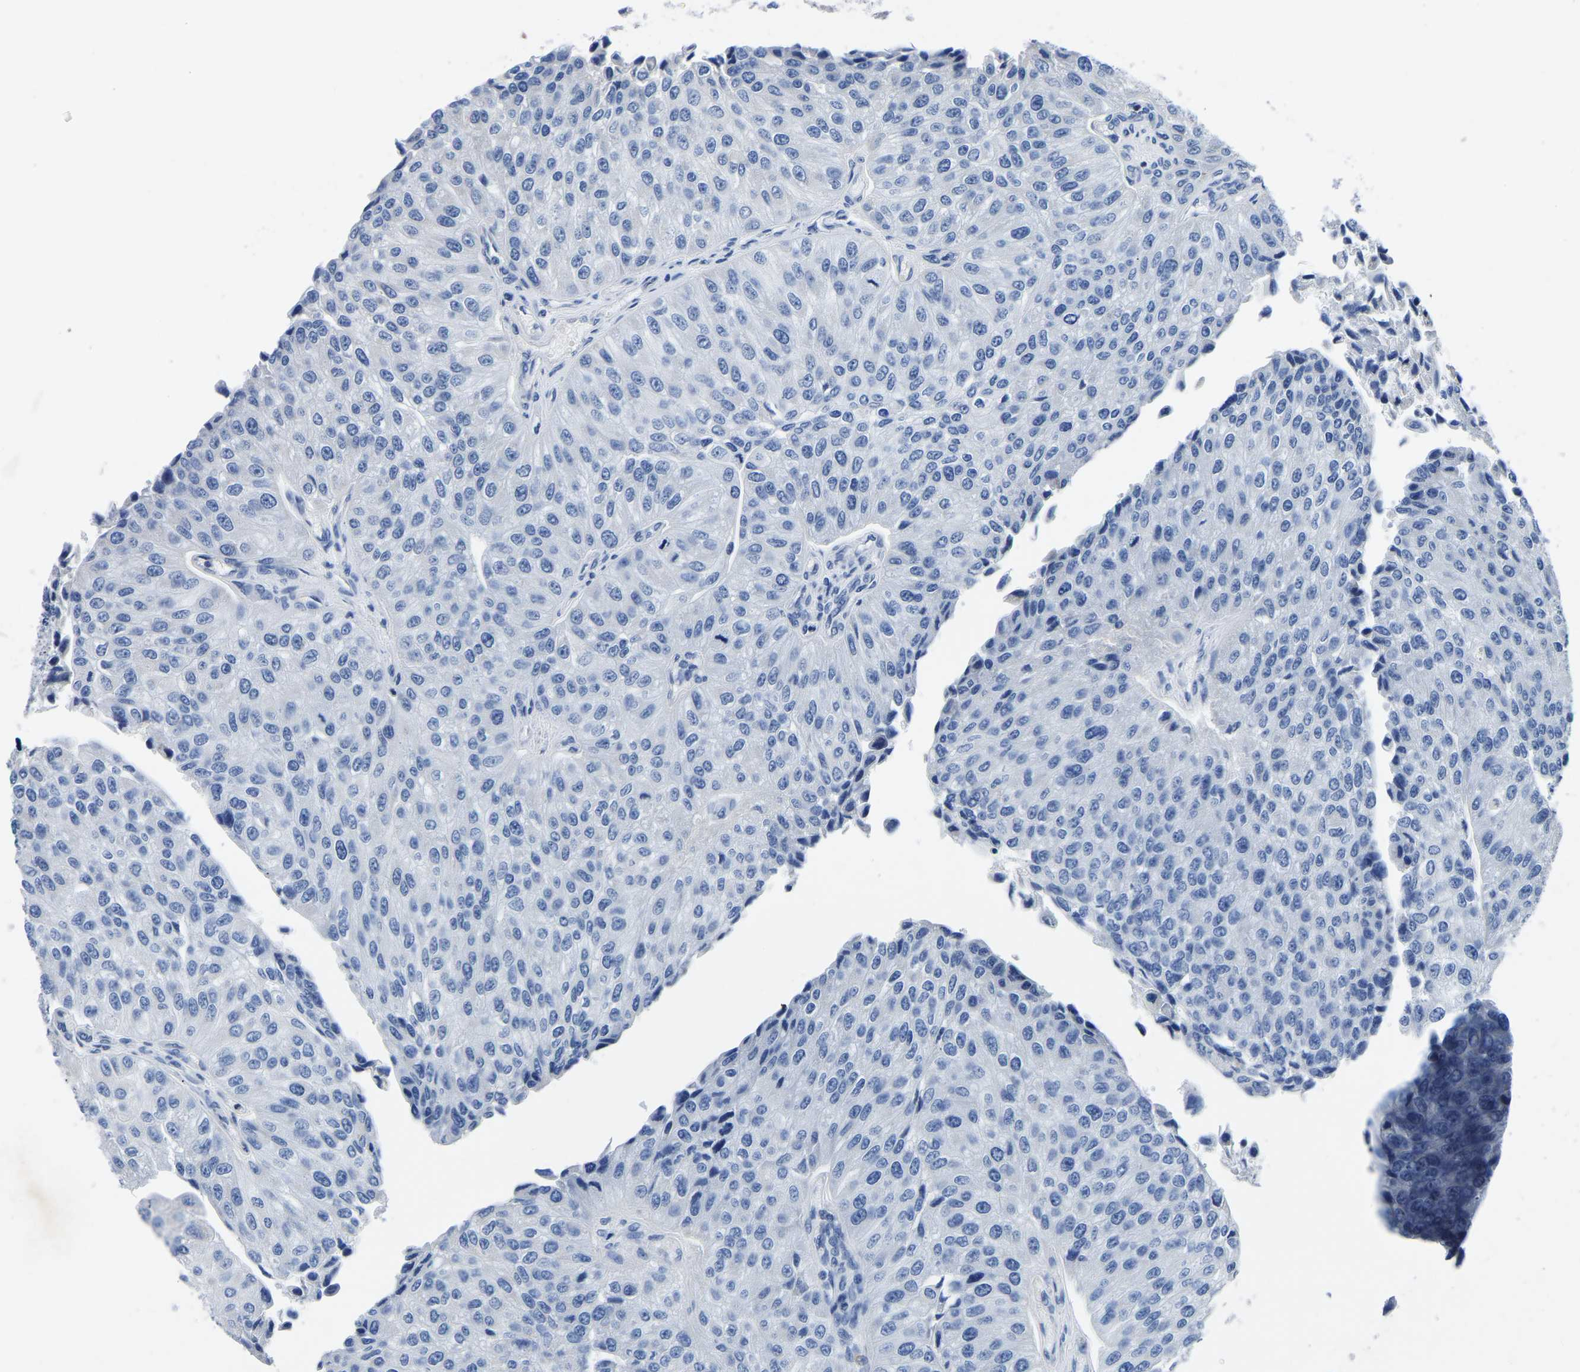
{"staining": {"intensity": "negative", "quantity": "none", "location": "none"}, "tissue": "urothelial cancer", "cell_type": "Tumor cells", "image_type": "cancer", "snomed": [{"axis": "morphology", "description": "Urothelial carcinoma, High grade"}, {"axis": "topography", "description": "Kidney"}, {"axis": "topography", "description": "Urinary bladder"}], "caption": "This is an immunohistochemistry histopathology image of urothelial carcinoma (high-grade). There is no expression in tumor cells.", "gene": "FGD5", "patient": {"sex": "male", "age": 77}}